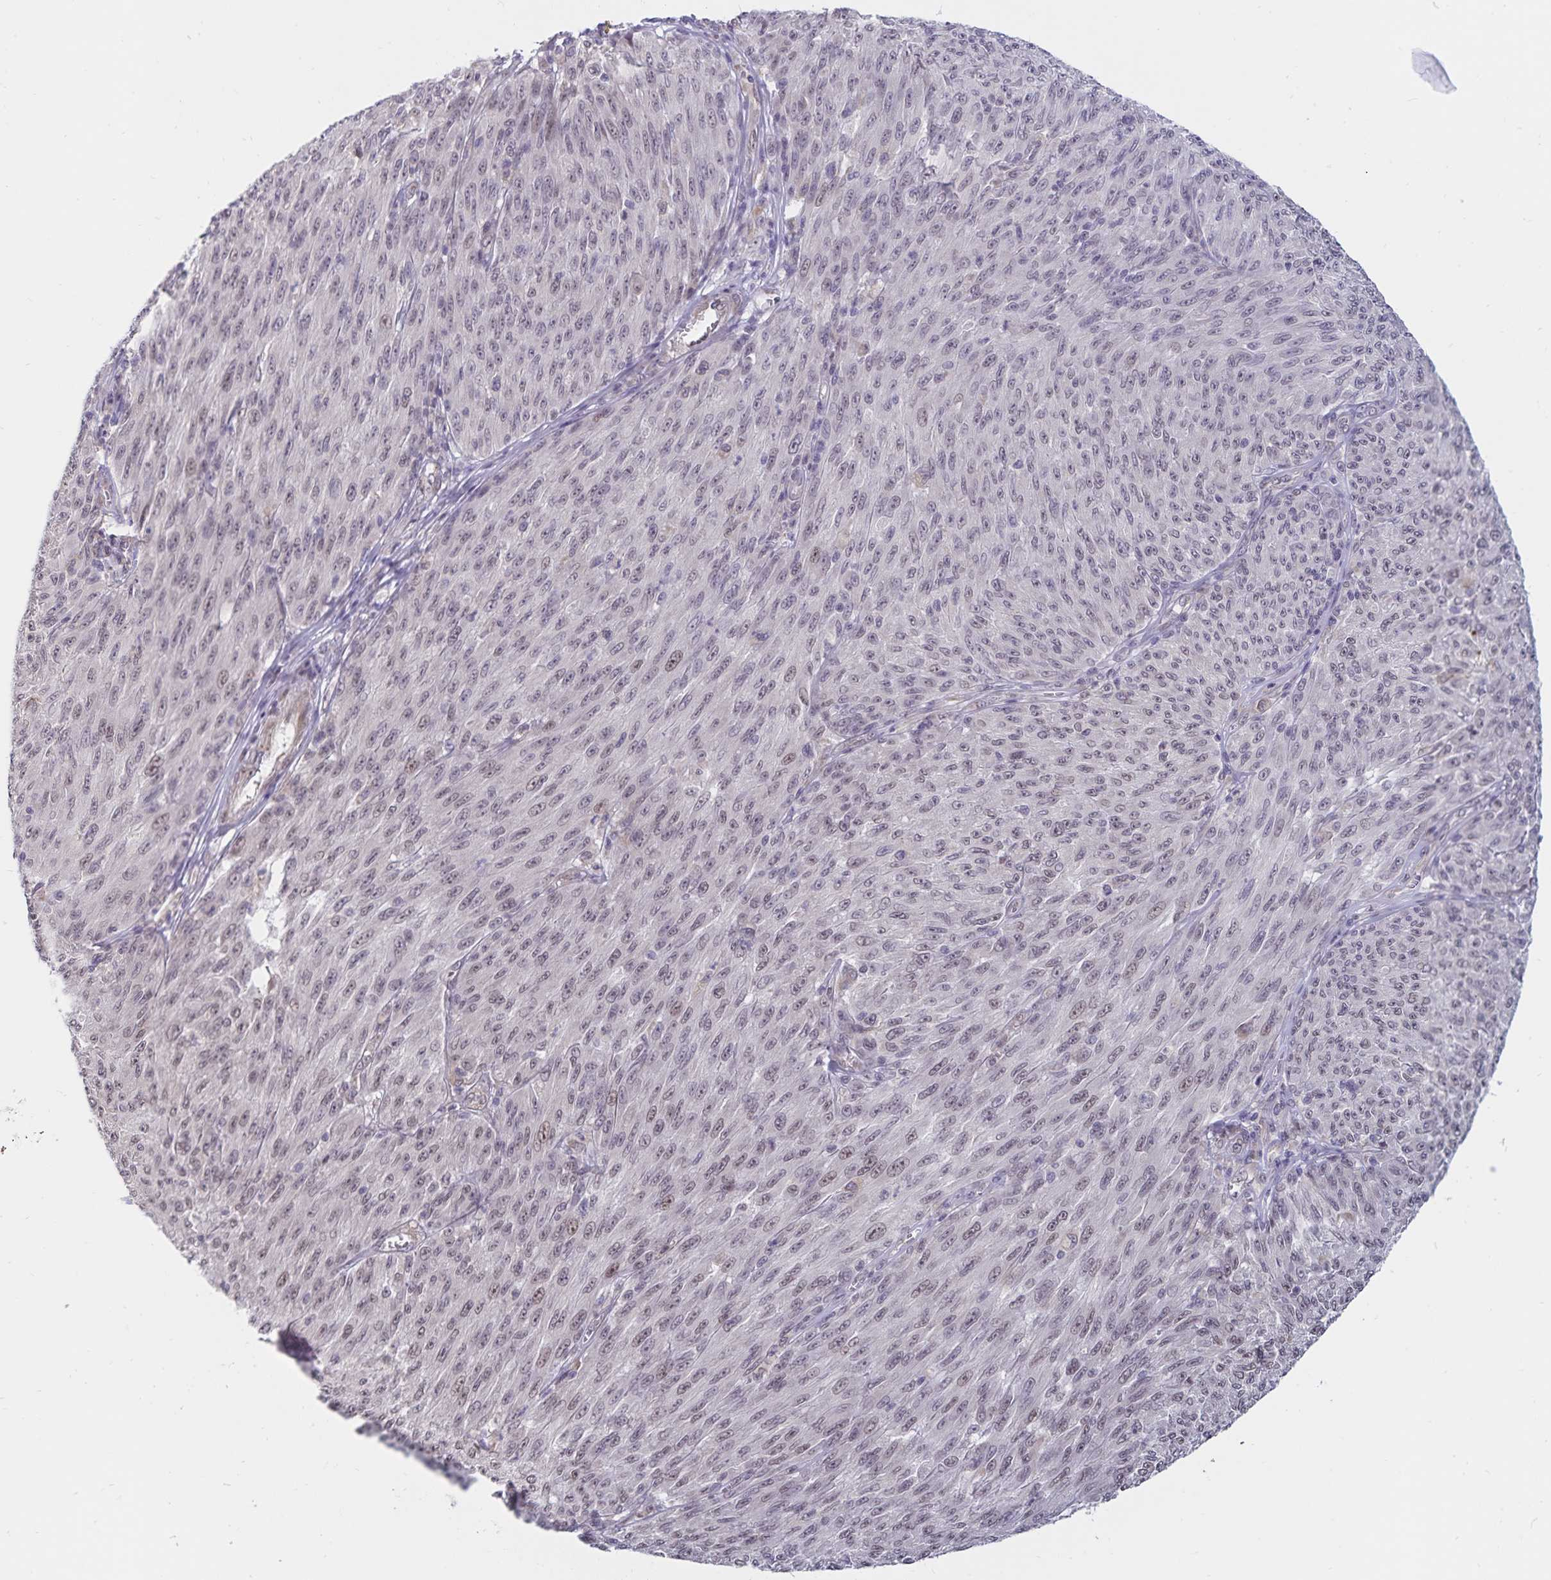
{"staining": {"intensity": "weak", "quantity": "<25%", "location": "nuclear"}, "tissue": "melanoma", "cell_type": "Tumor cells", "image_type": "cancer", "snomed": [{"axis": "morphology", "description": "Malignant melanoma, NOS"}, {"axis": "topography", "description": "Skin"}], "caption": "IHC of melanoma demonstrates no staining in tumor cells. (DAB (3,3'-diaminobenzidine) IHC with hematoxylin counter stain).", "gene": "ATP2A2", "patient": {"sex": "male", "age": 85}}